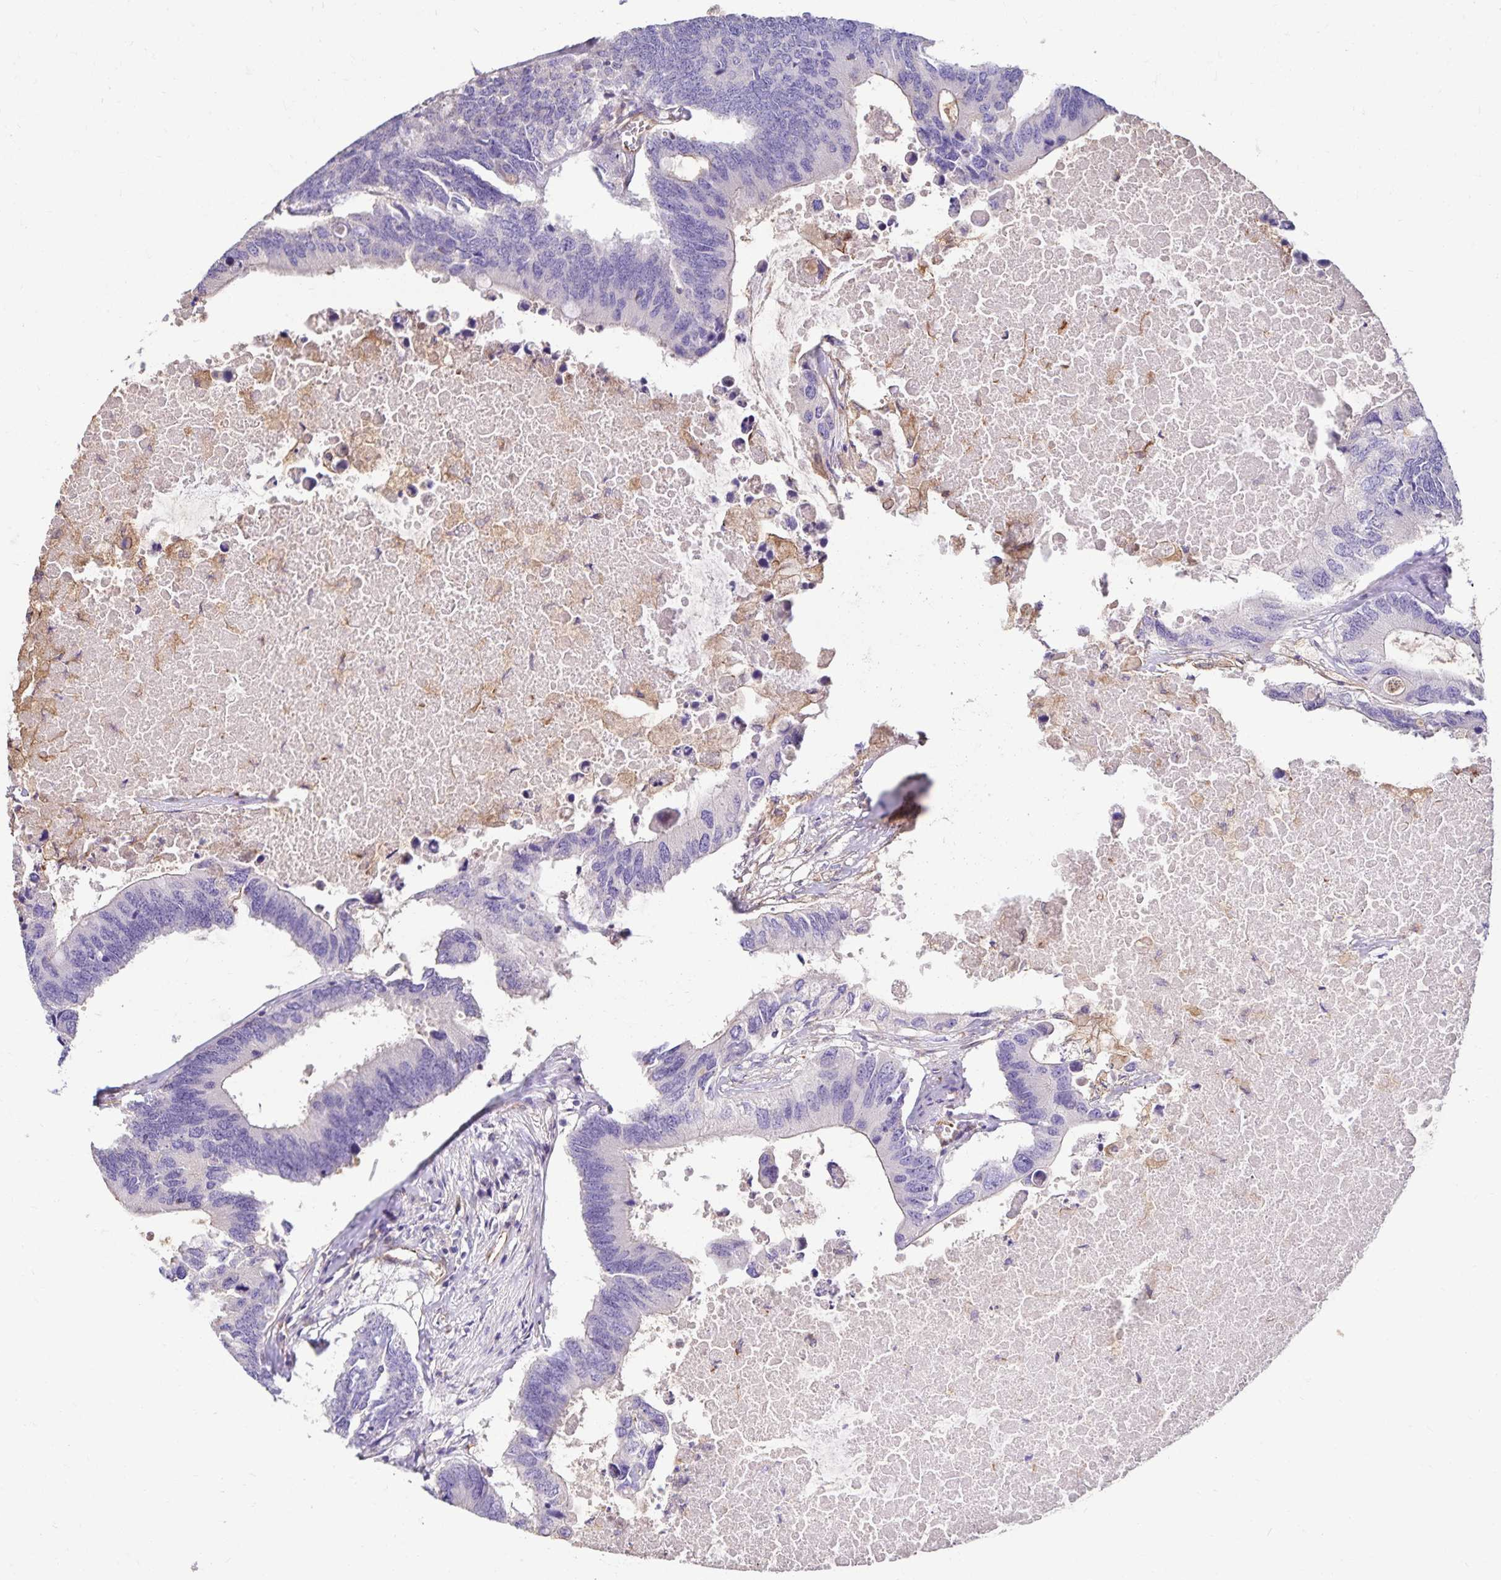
{"staining": {"intensity": "negative", "quantity": "none", "location": "none"}, "tissue": "colorectal cancer", "cell_type": "Tumor cells", "image_type": "cancer", "snomed": [{"axis": "morphology", "description": "Adenocarcinoma, NOS"}, {"axis": "topography", "description": "Colon"}], "caption": "Histopathology image shows no significant protein positivity in tumor cells of colorectal cancer.", "gene": "TRPV6", "patient": {"sex": "male", "age": 71}}